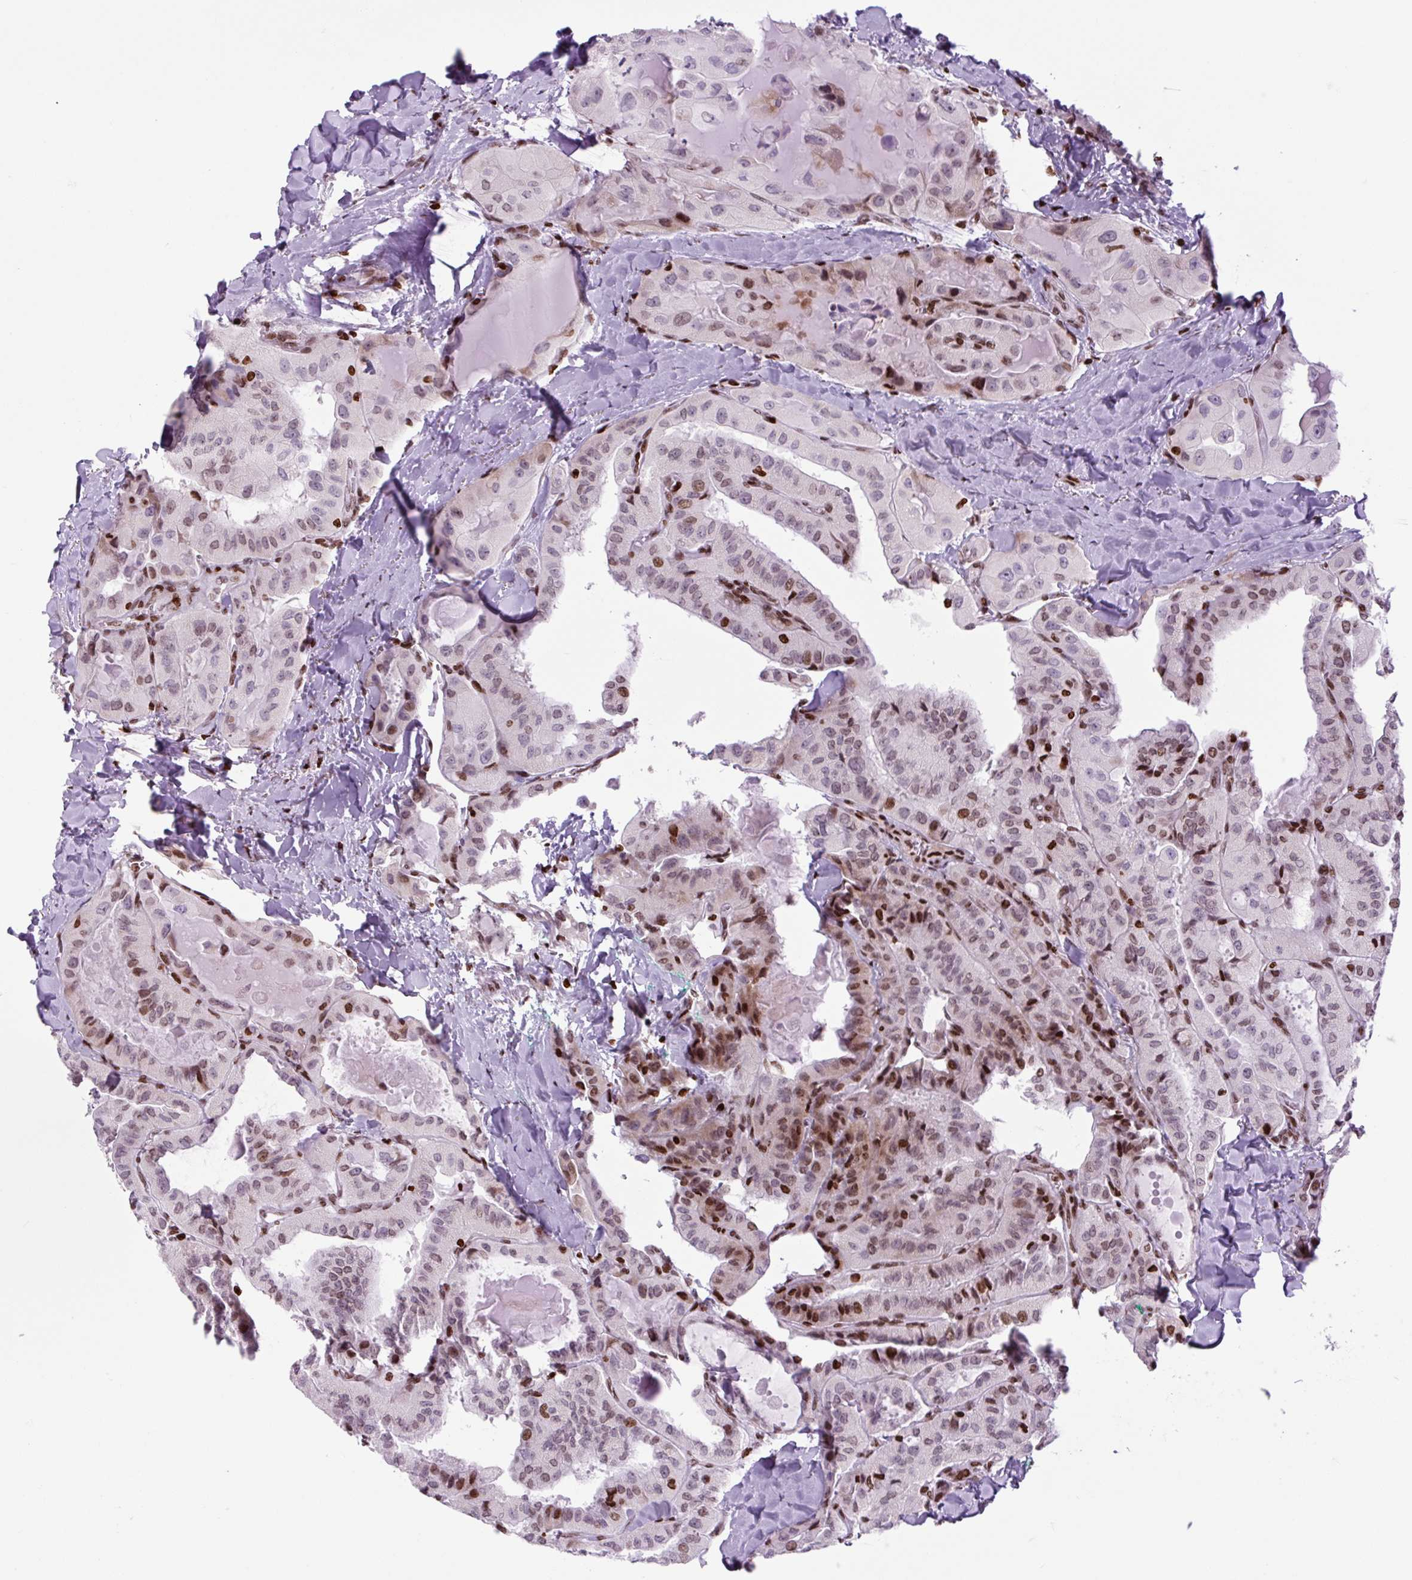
{"staining": {"intensity": "strong", "quantity": "<25%", "location": "nuclear"}, "tissue": "thyroid cancer", "cell_type": "Tumor cells", "image_type": "cancer", "snomed": [{"axis": "morphology", "description": "Normal tissue, NOS"}, {"axis": "morphology", "description": "Papillary adenocarcinoma, NOS"}, {"axis": "topography", "description": "Thyroid gland"}], "caption": "Tumor cells exhibit strong nuclear expression in approximately <25% of cells in thyroid papillary adenocarcinoma. The staining is performed using DAB (3,3'-diaminobenzidine) brown chromogen to label protein expression. The nuclei are counter-stained blue using hematoxylin.", "gene": "H1-3", "patient": {"sex": "female", "age": 59}}